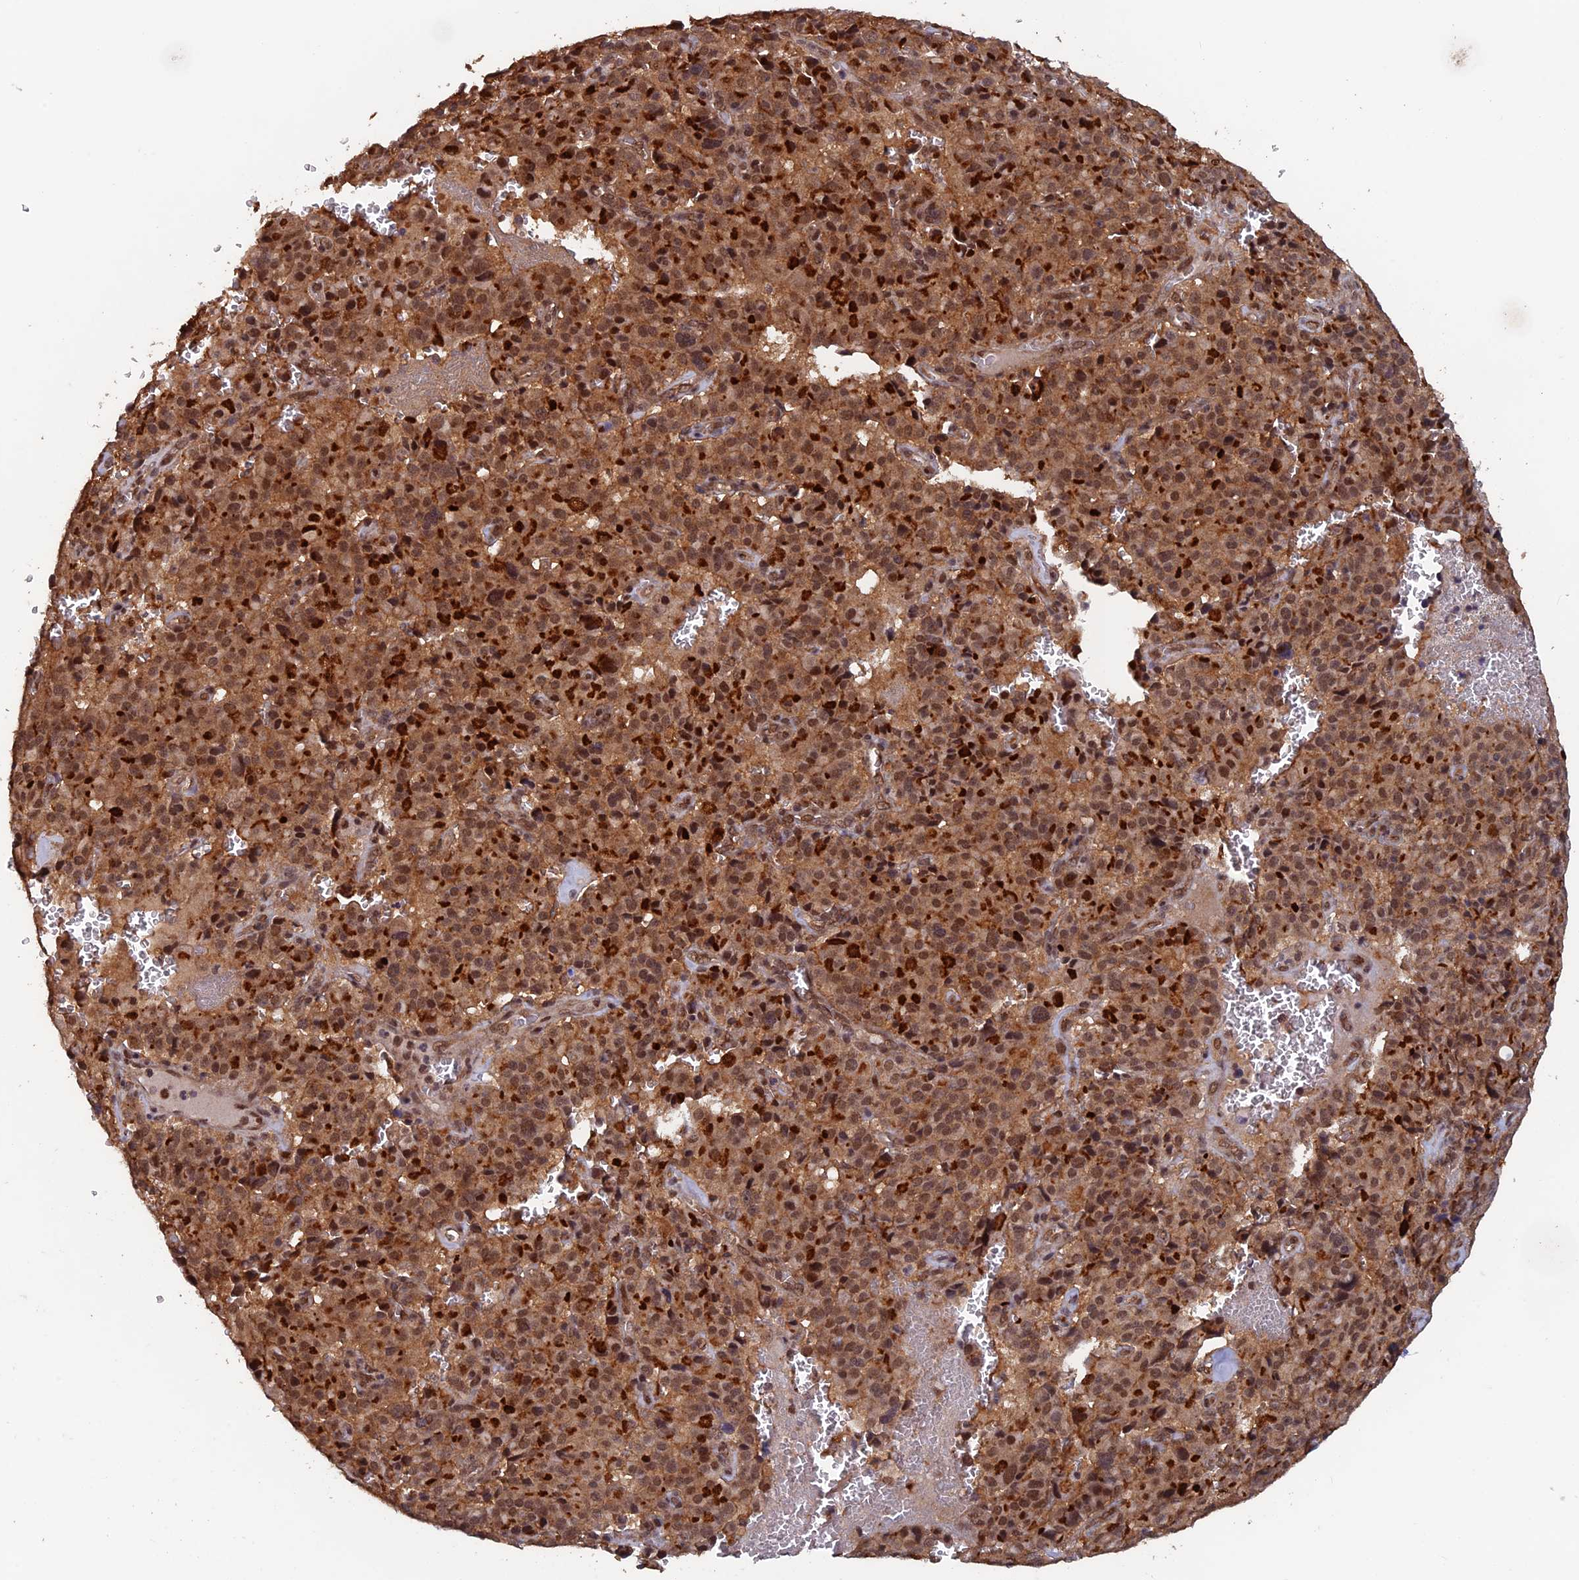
{"staining": {"intensity": "strong", "quantity": ">75%", "location": "cytoplasmic/membranous,nuclear"}, "tissue": "pancreatic cancer", "cell_type": "Tumor cells", "image_type": "cancer", "snomed": [{"axis": "morphology", "description": "Adenocarcinoma, NOS"}, {"axis": "topography", "description": "Pancreas"}], "caption": "Human adenocarcinoma (pancreatic) stained with a brown dye displays strong cytoplasmic/membranous and nuclear positive staining in approximately >75% of tumor cells.", "gene": "FAM53C", "patient": {"sex": "male", "age": 65}}